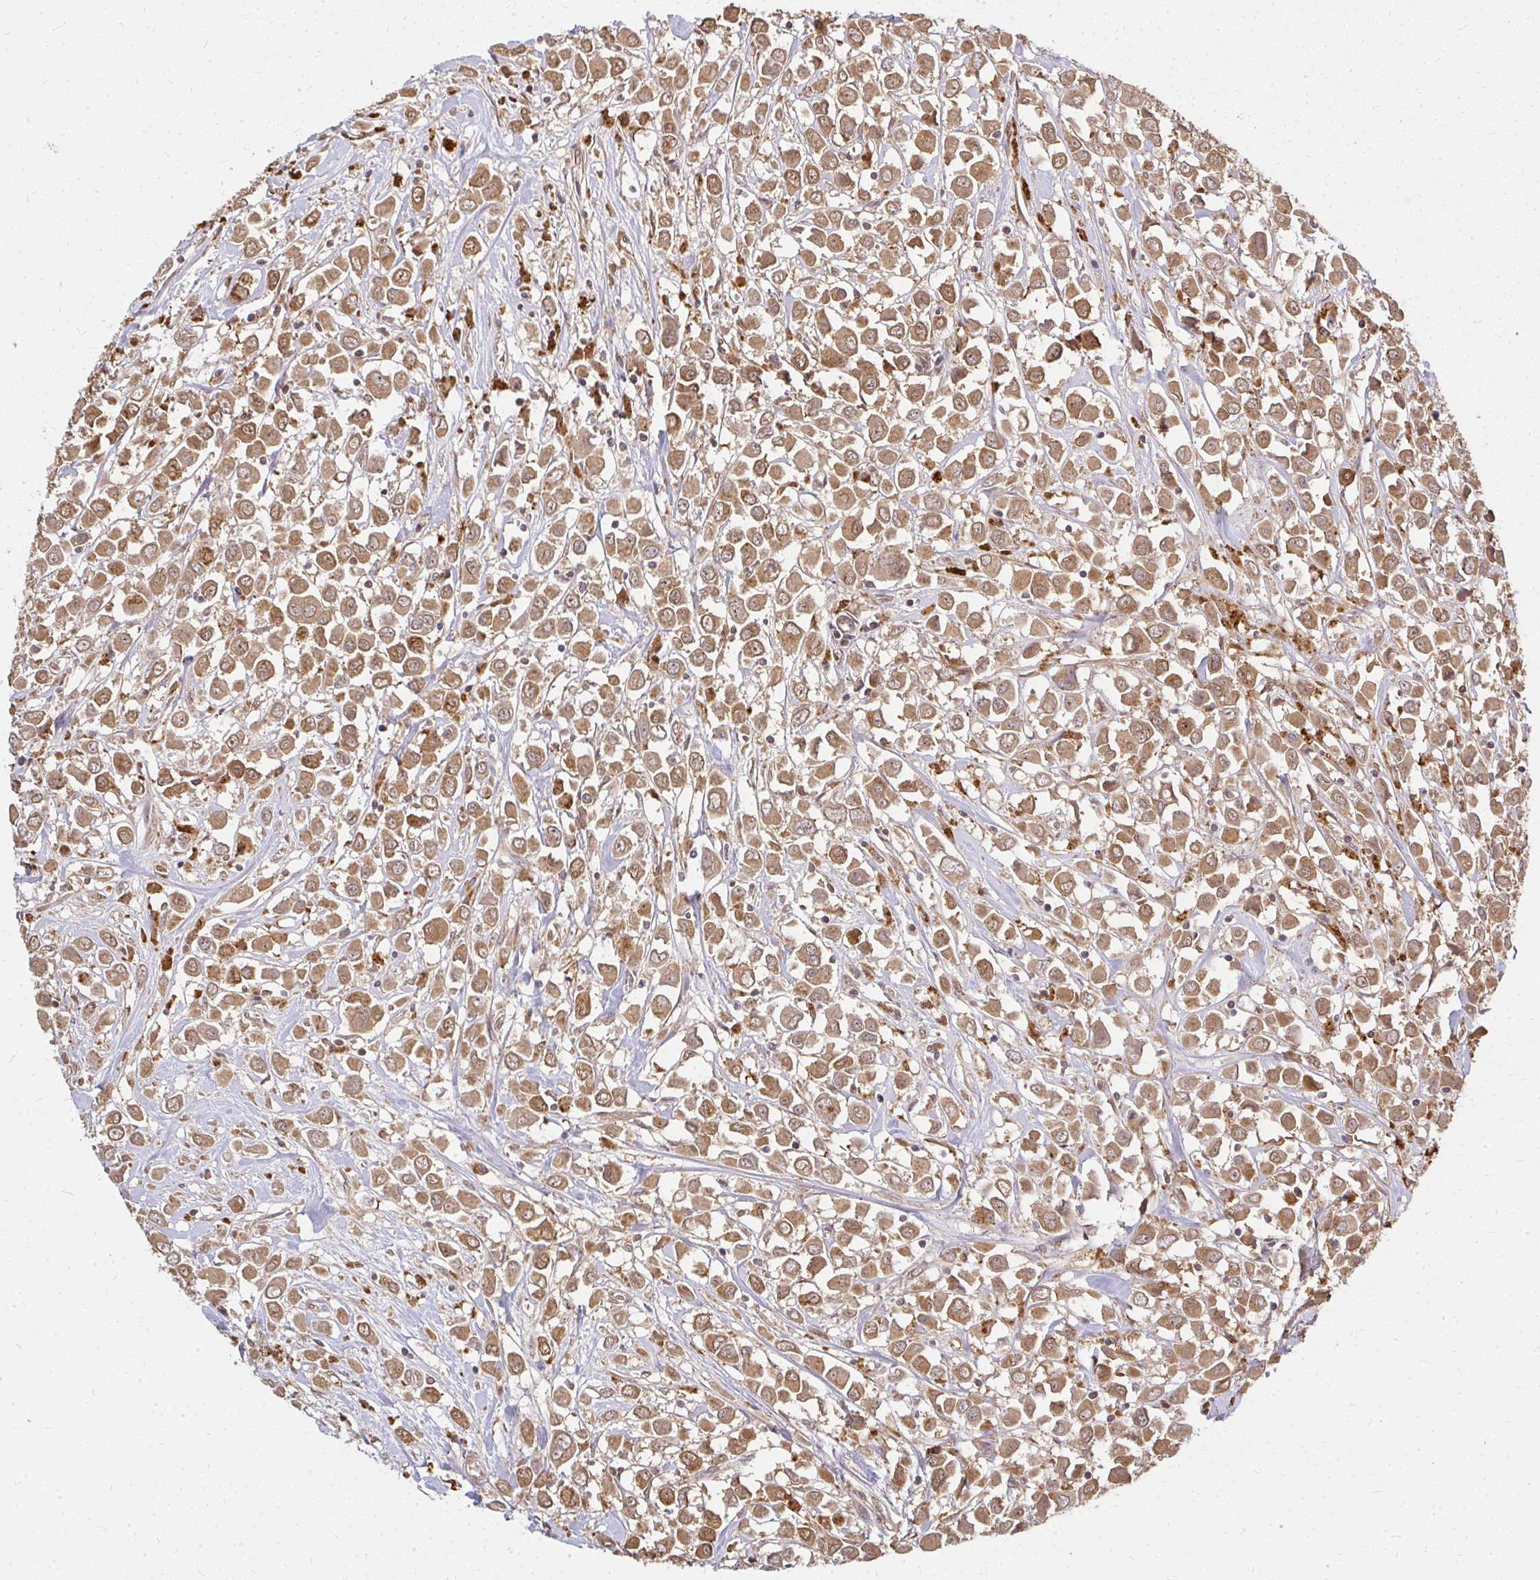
{"staining": {"intensity": "moderate", "quantity": ">75%", "location": "cytoplasmic/membranous,nuclear"}, "tissue": "breast cancer", "cell_type": "Tumor cells", "image_type": "cancer", "snomed": [{"axis": "morphology", "description": "Duct carcinoma"}, {"axis": "topography", "description": "Breast"}], "caption": "The image displays immunohistochemical staining of breast cancer (infiltrating ductal carcinoma). There is moderate cytoplasmic/membranous and nuclear positivity is present in about >75% of tumor cells. (brown staining indicates protein expression, while blue staining denotes nuclei).", "gene": "LARS2", "patient": {"sex": "female", "age": 61}}